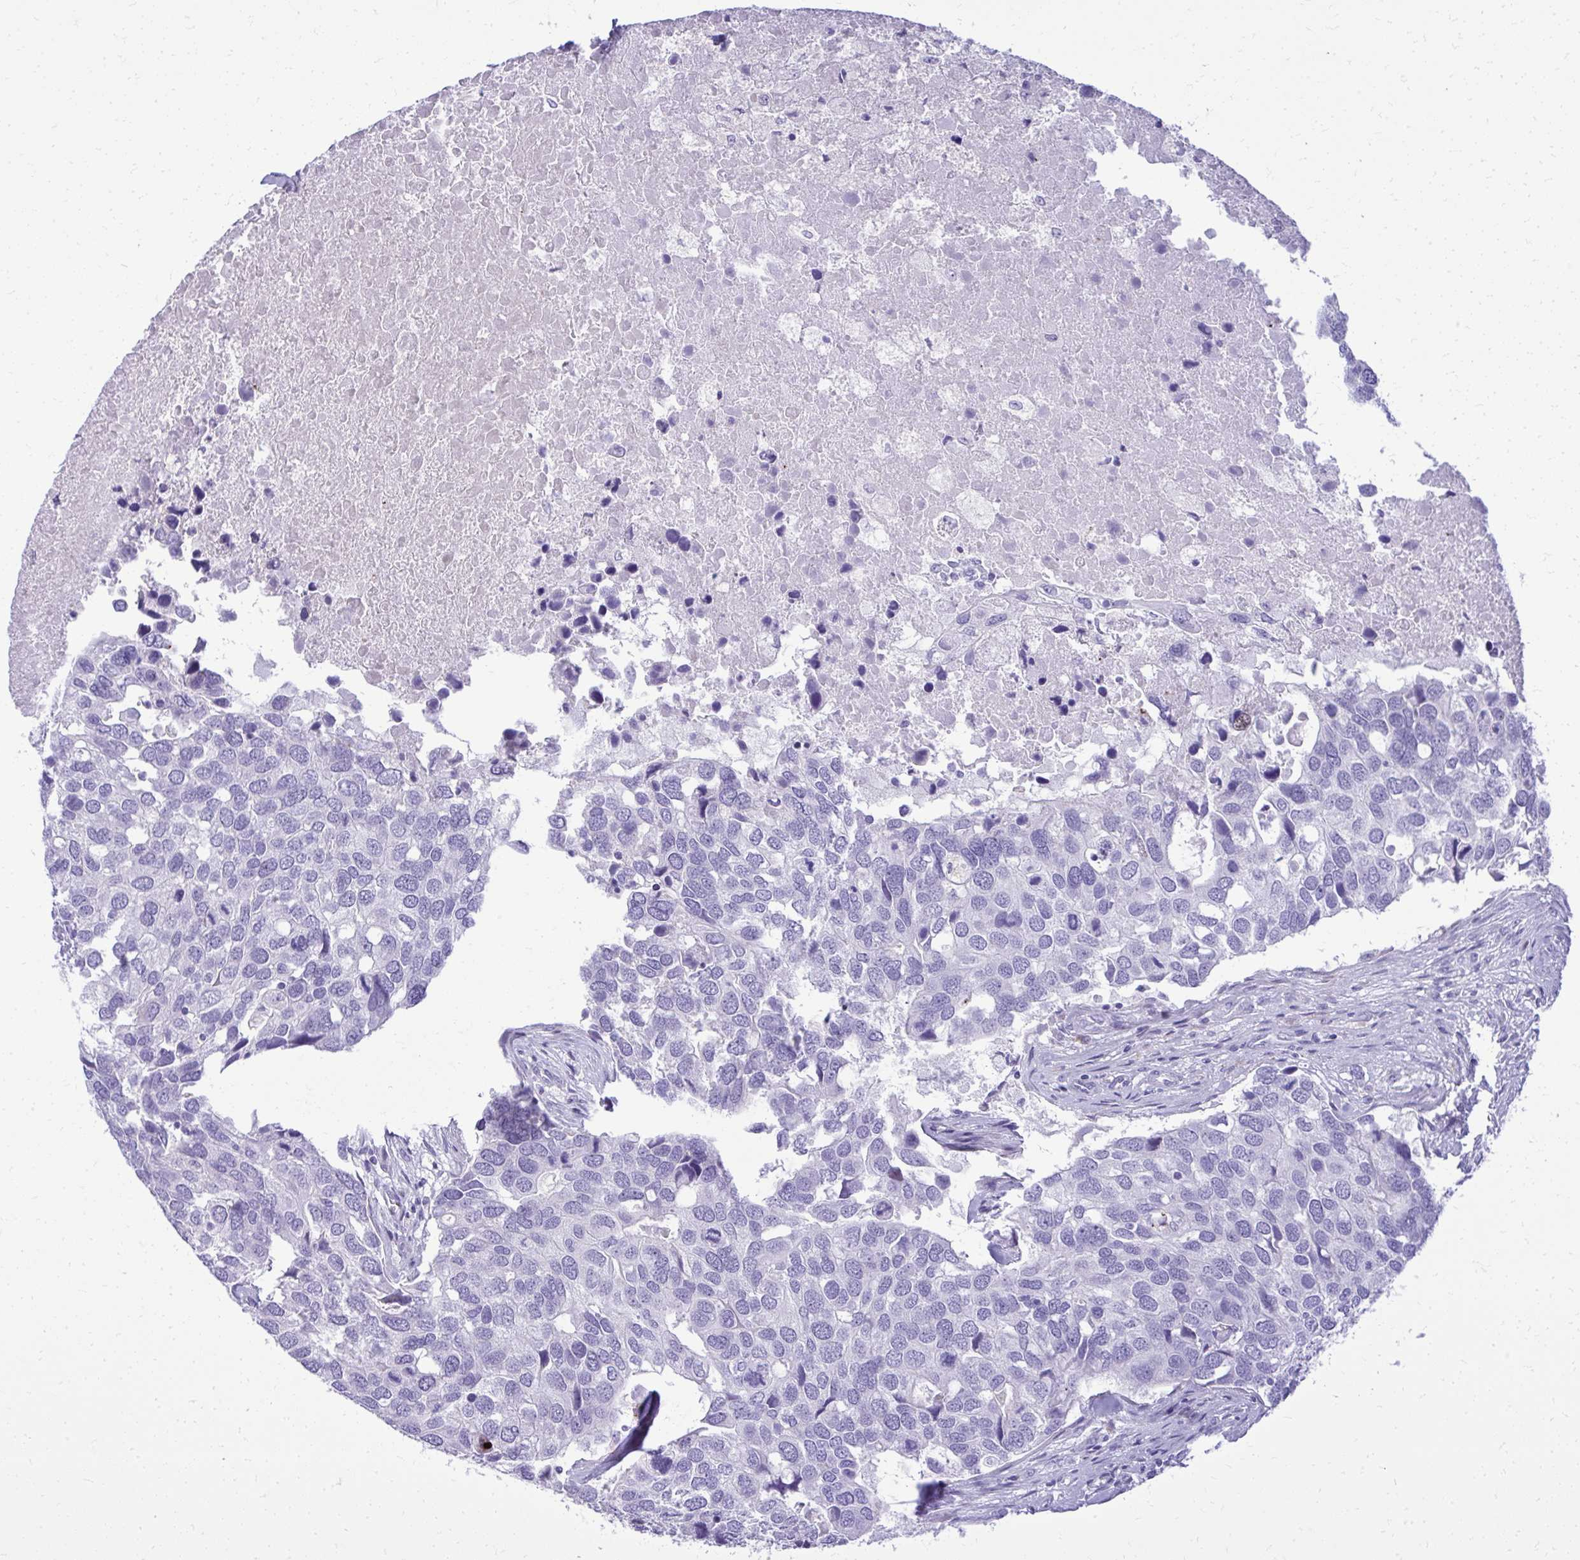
{"staining": {"intensity": "negative", "quantity": "none", "location": "none"}, "tissue": "breast cancer", "cell_type": "Tumor cells", "image_type": "cancer", "snomed": [{"axis": "morphology", "description": "Duct carcinoma"}, {"axis": "topography", "description": "Breast"}], "caption": "Immunohistochemical staining of breast cancer exhibits no significant staining in tumor cells.", "gene": "BCL6B", "patient": {"sex": "female", "age": 83}}